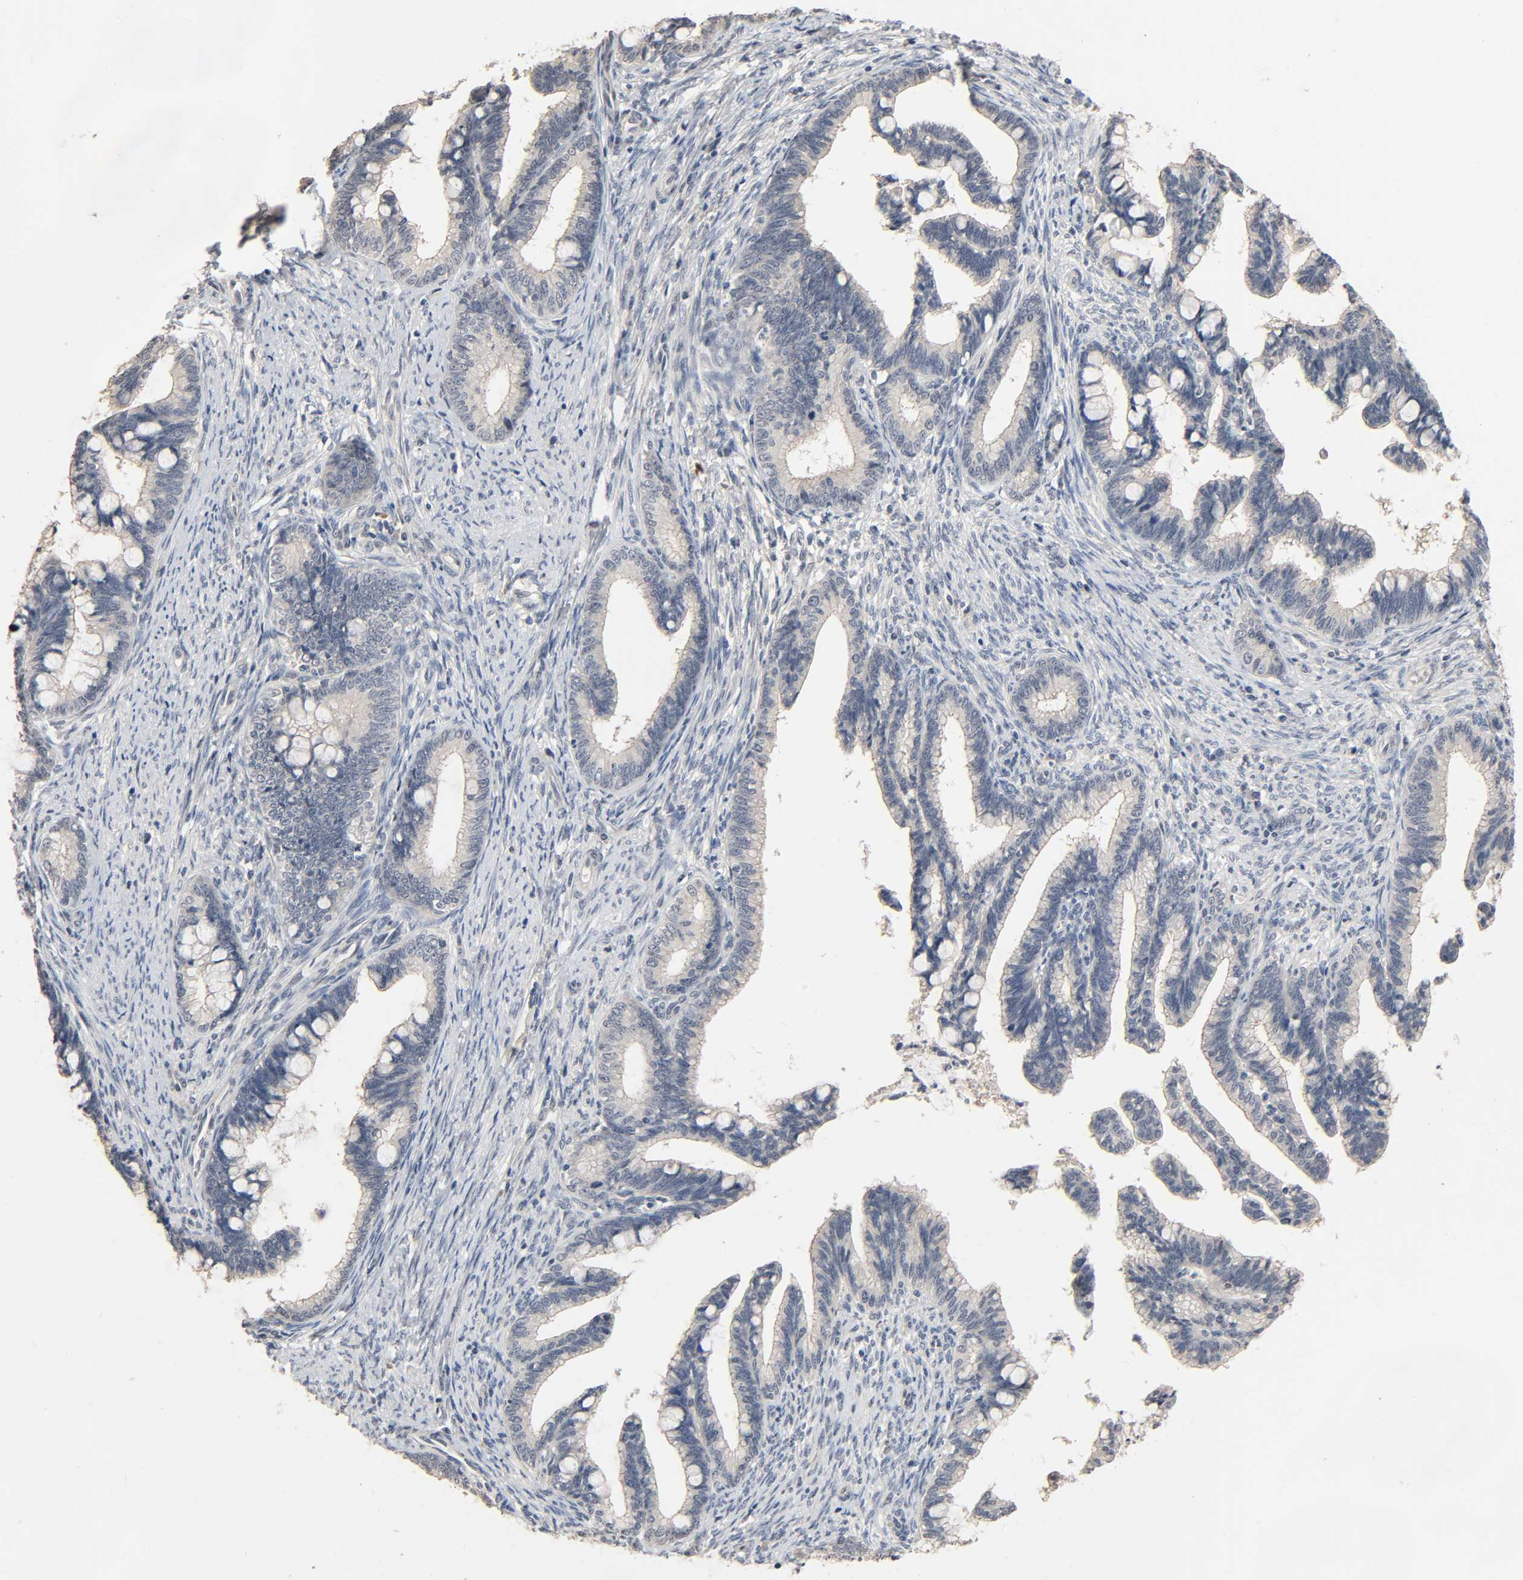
{"staining": {"intensity": "negative", "quantity": "none", "location": "none"}, "tissue": "cervical cancer", "cell_type": "Tumor cells", "image_type": "cancer", "snomed": [{"axis": "morphology", "description": "Adenocarcinoma, NOS"}, {"axis": "topography", "description": "Cervix"}], "caption": "Tumor cells show no significant staining in cervical adenocarcinoma.", "gene": "MAGEA8", "patient": {"sex": "female", "age": 36}}